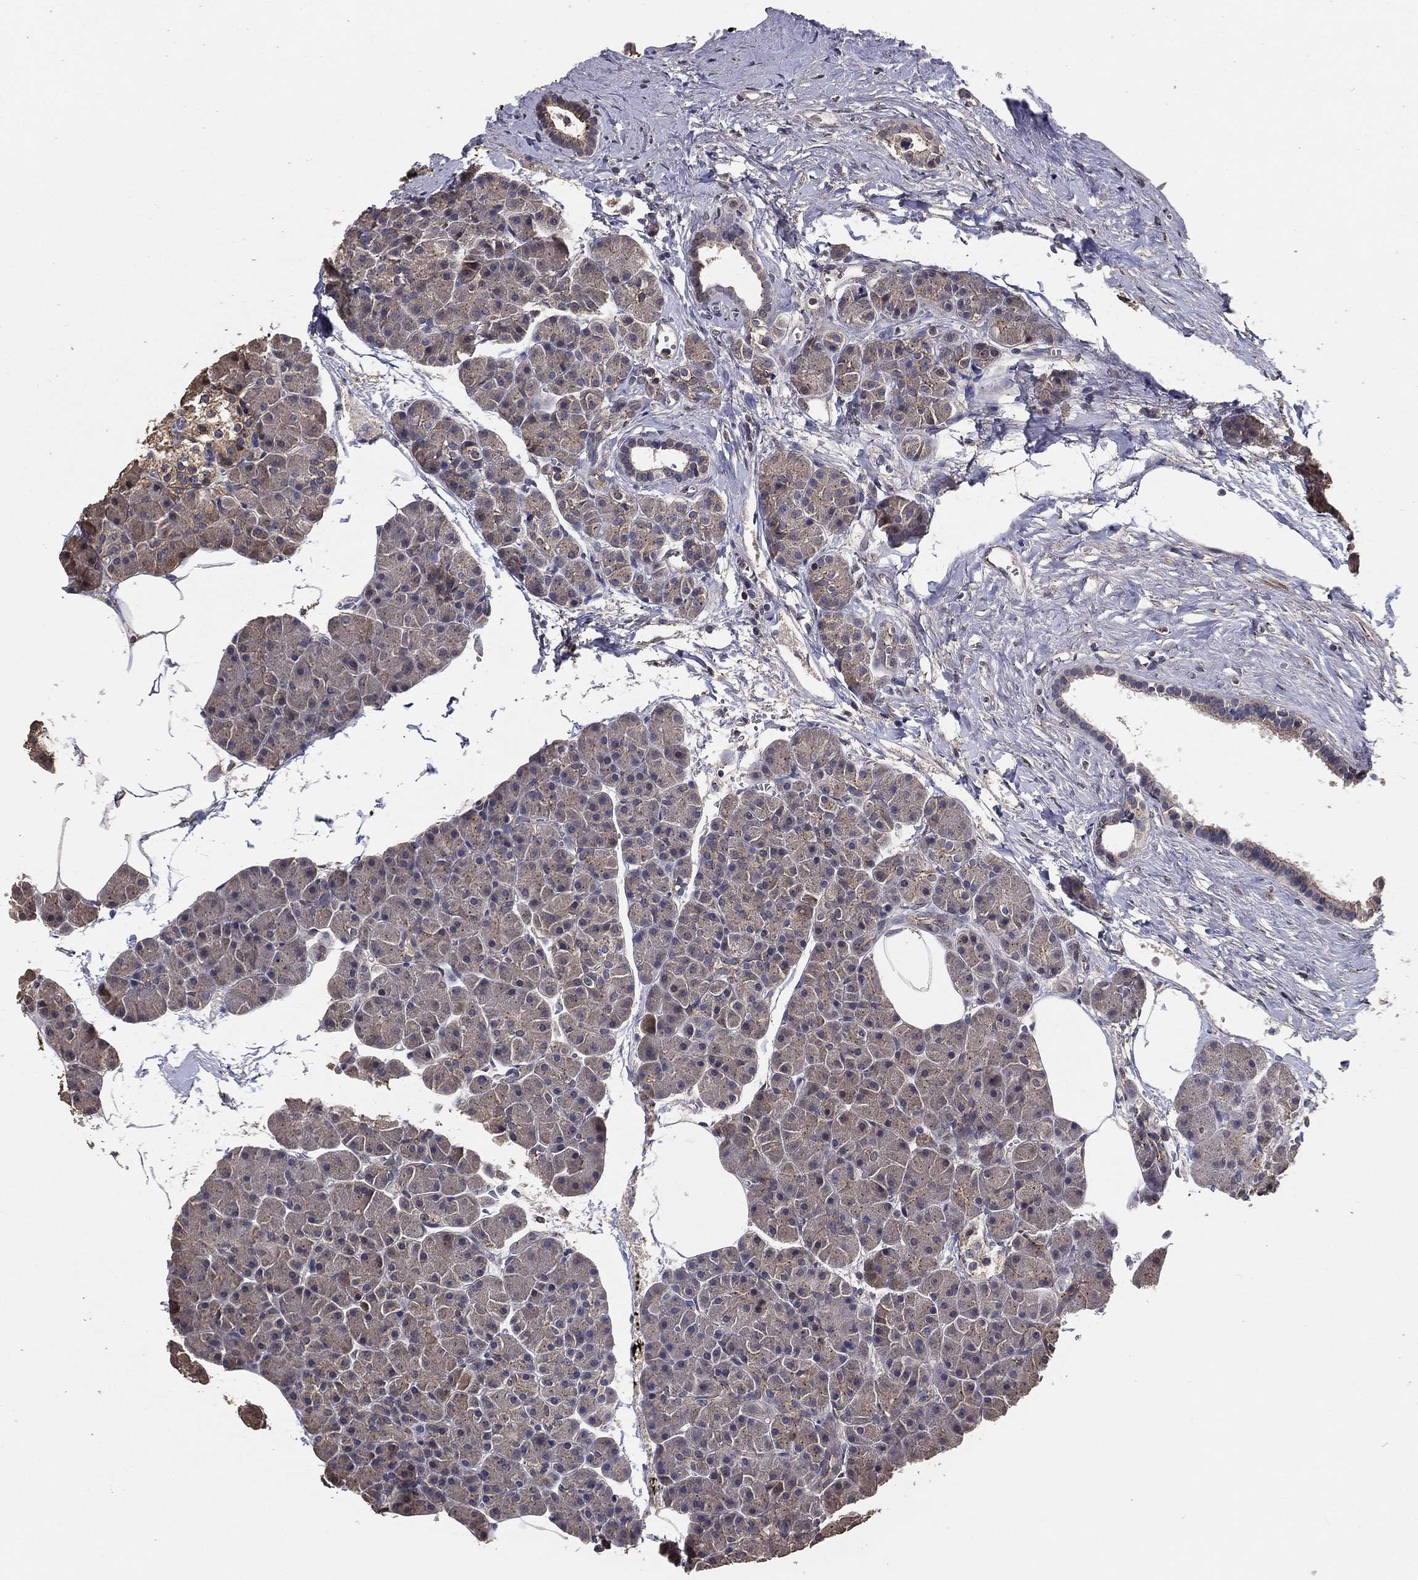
{"staining": {"intensity": "negative", "quantity": "none", "location": "none"}, "tissue": "pancreas", "cell_type": "Exocrine glandular cells", "image_type": "normal", "snomed": [{"axis": "morphology", "description": "Normal tissue, NOS"}, {"axis": "topography", "description": "Pancreas"}], "caption": "An IHC photomicrograph of unremarkable pancreas is shown. There is no staining in exocrine glandular cells of pancreas. (Stains: DAB (3,3'-diaminobenzidine) immunohistochemistry with hematoxylin counter stain, Microscopy: brightfield microscopy at high magnification).", "gene": "PCNT", "patient": {"sex": "female", "age": 45}}